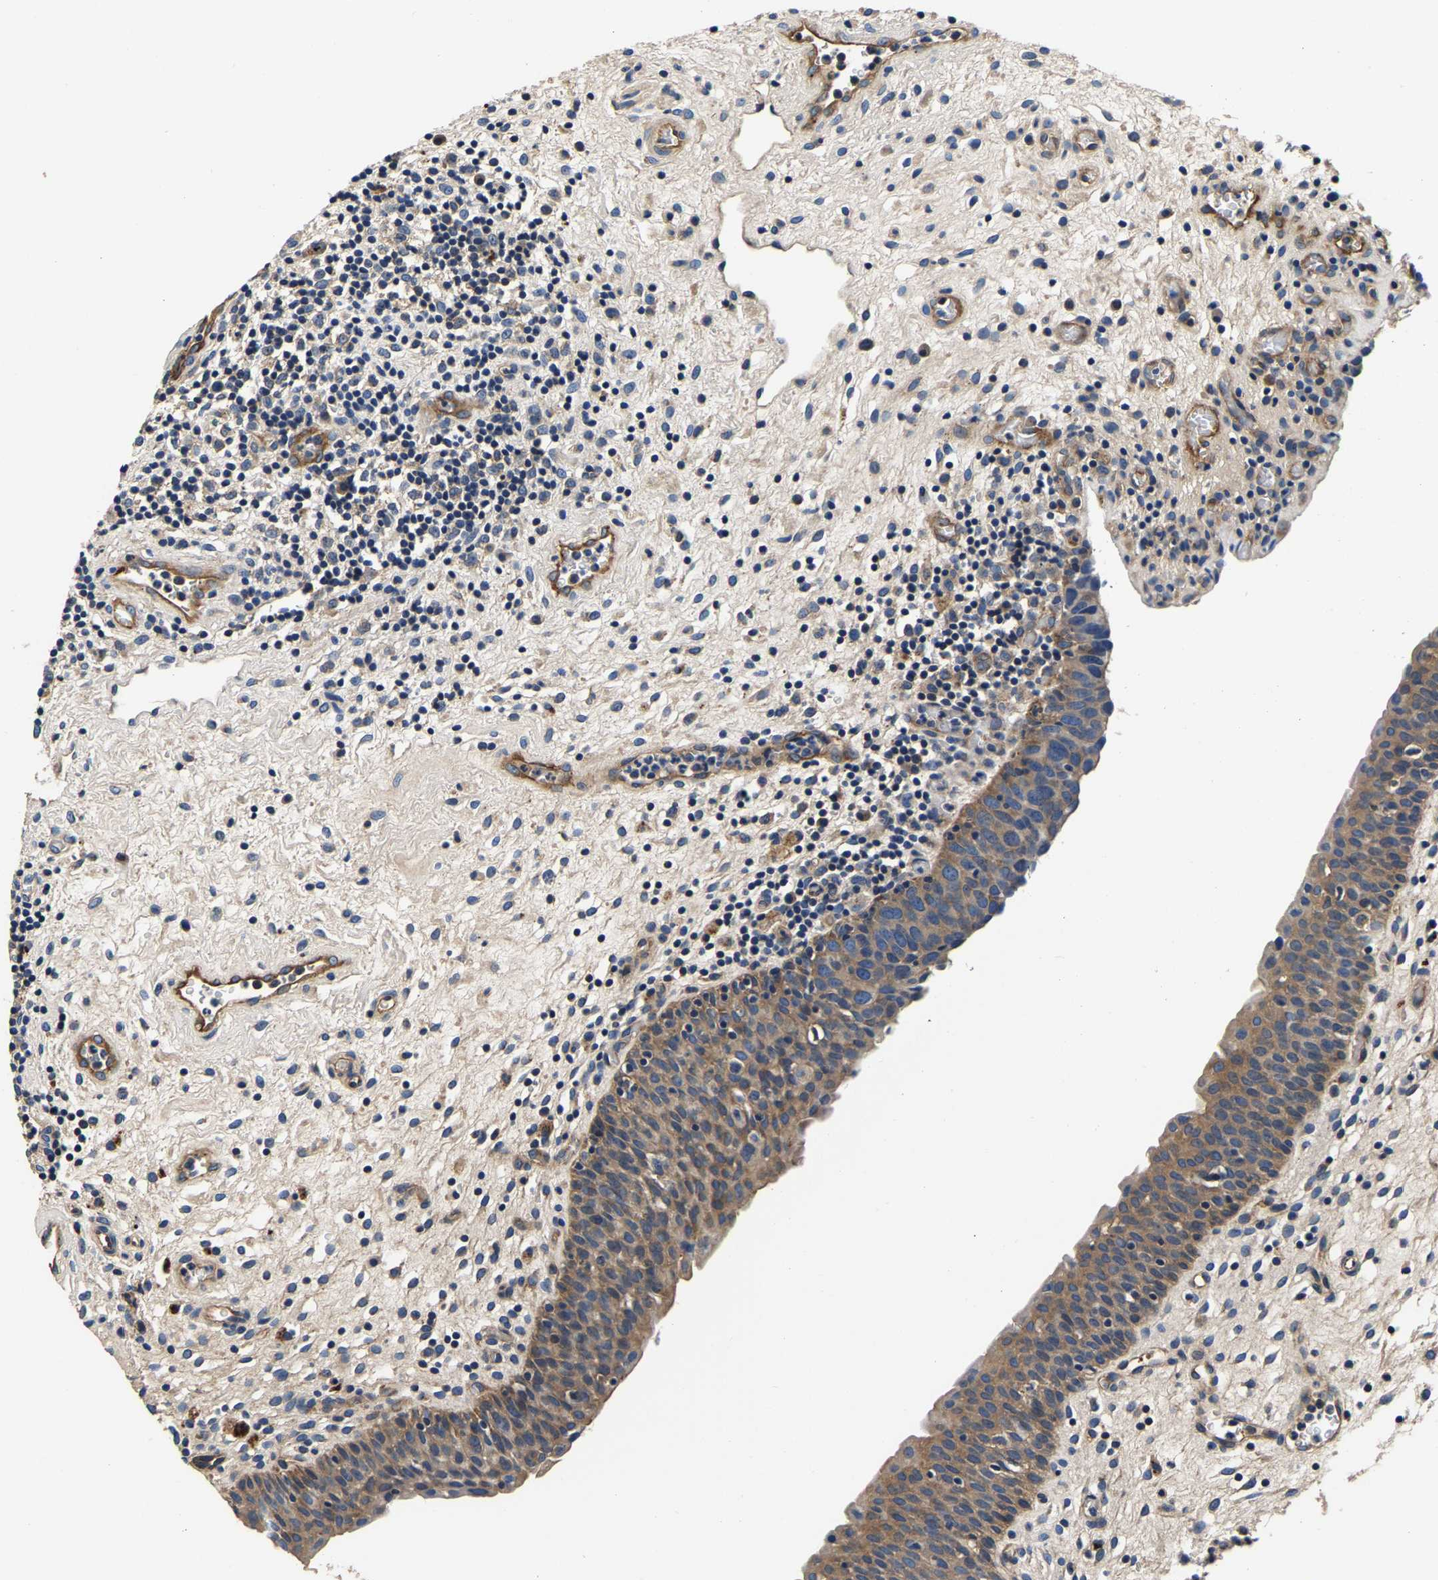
{"staining": {"intensity": "moderate", "quantity": ">75%", "location": "cytoplasmic/membranous"}, "tissue": "urinary bladder", "cell_type": "Urothelial cells", "image_type": "normal", "snomed": [{"axis": "morphology", "description": "Normal tissue, NOS"}, {"axis": "topography", "description": "Urinary bladder"}], "caption": "High-power microscopy captured an immunohistochemistry (IHC) histopathology image of unremarkable urinary bladder, revealing moderate cytoplasmic/membranous positivity in approximately >75% of urothelial cells.", "gene": "SH3GLB1", "patient": {"sex": "male", "age": 37}}